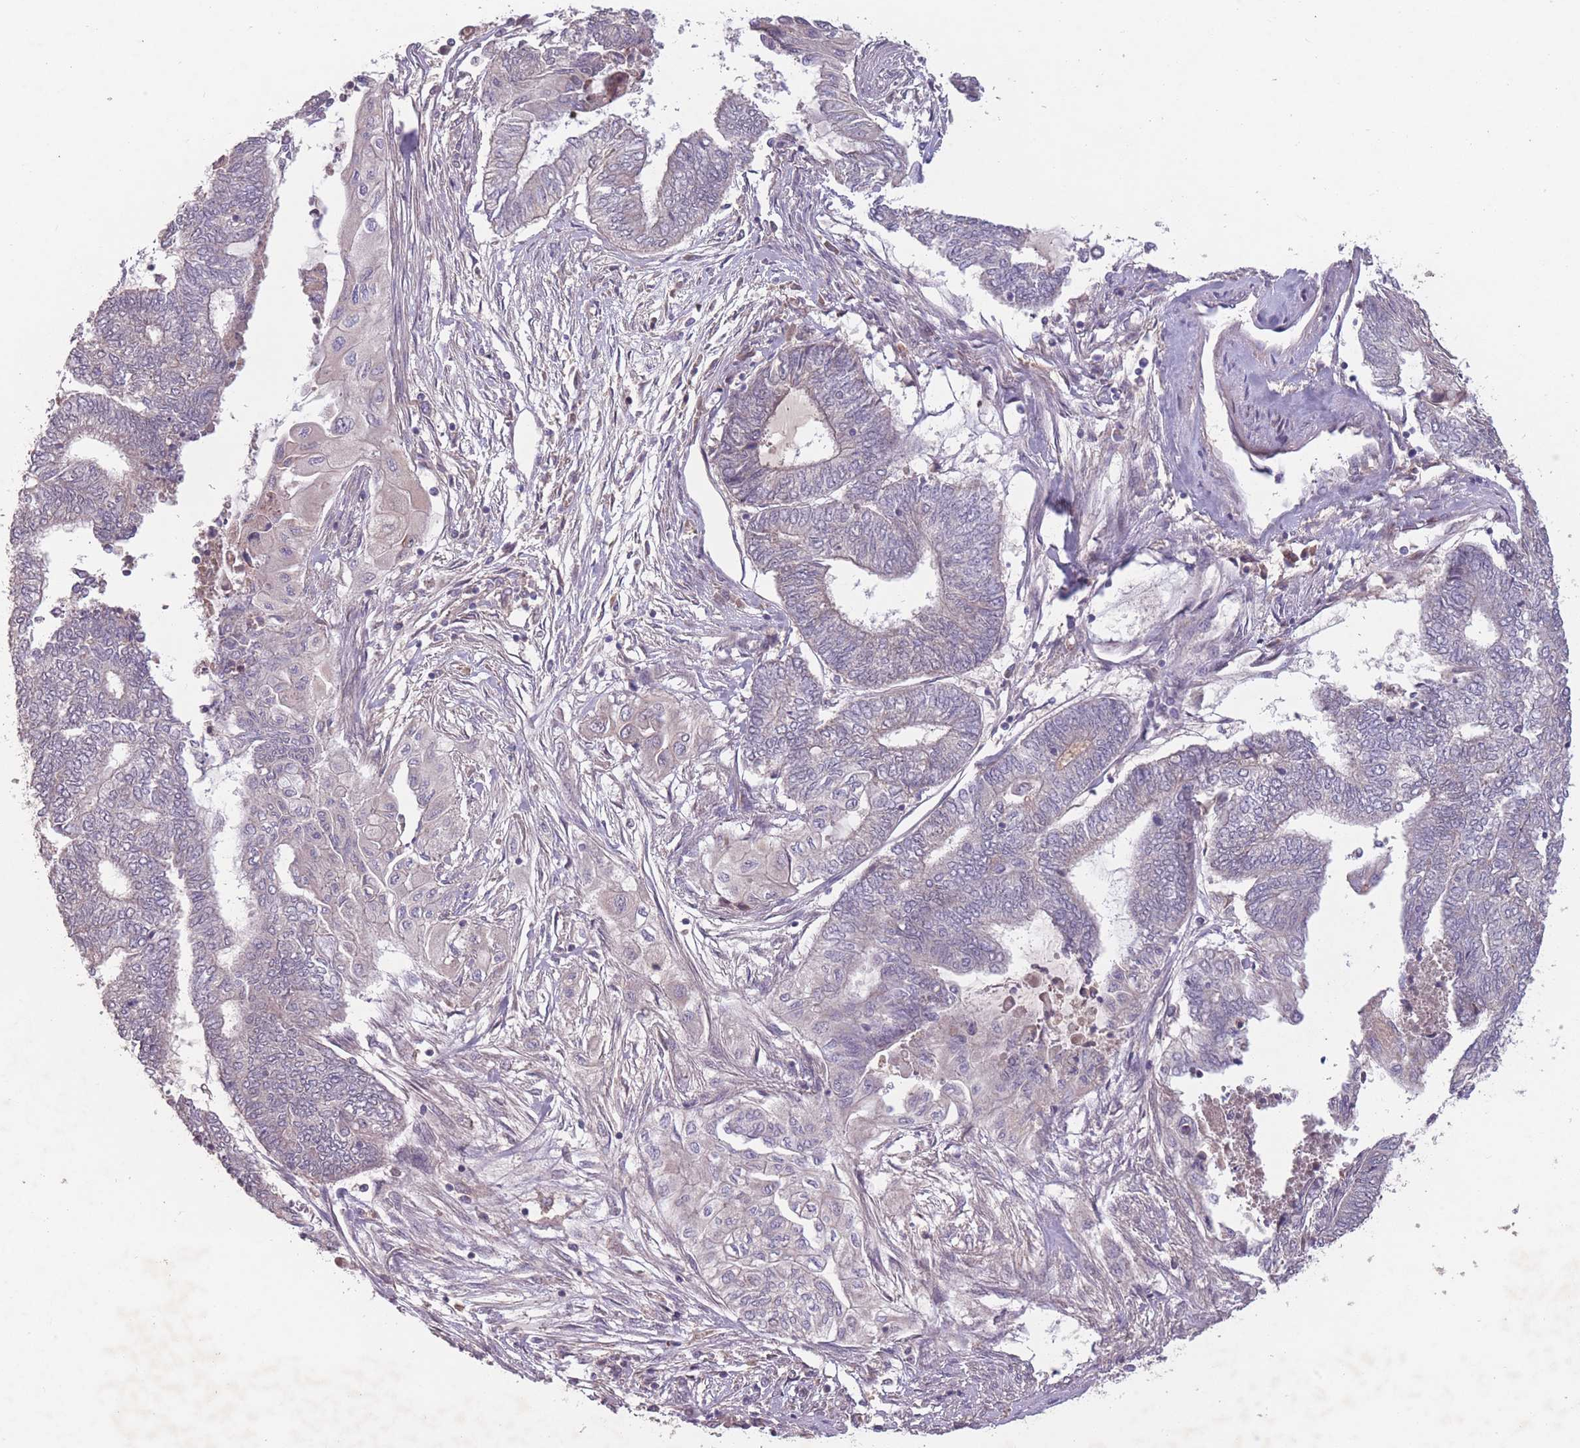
{"staining": {"intensity": "negative", "quantity": "none", "location": "none"}, "tissue": "endometrial cancer", "cell_type": "Tumor cells", "image_type": "cancer", "snomed": [{"axis": "morphology", "description": "Adenocarcinoma, NOS"}, {"axis": "topography", "description": "Uterus"}, {"axis": "topography", "description": "Endometrium"}], "caption": "Human endometrial adenocarcinoma stained for a protein using immunohistochemistry demonstrates no expression in tumor cells.", "gene": "OR2V2", "patient": {"sex": "female", "age": 70}}